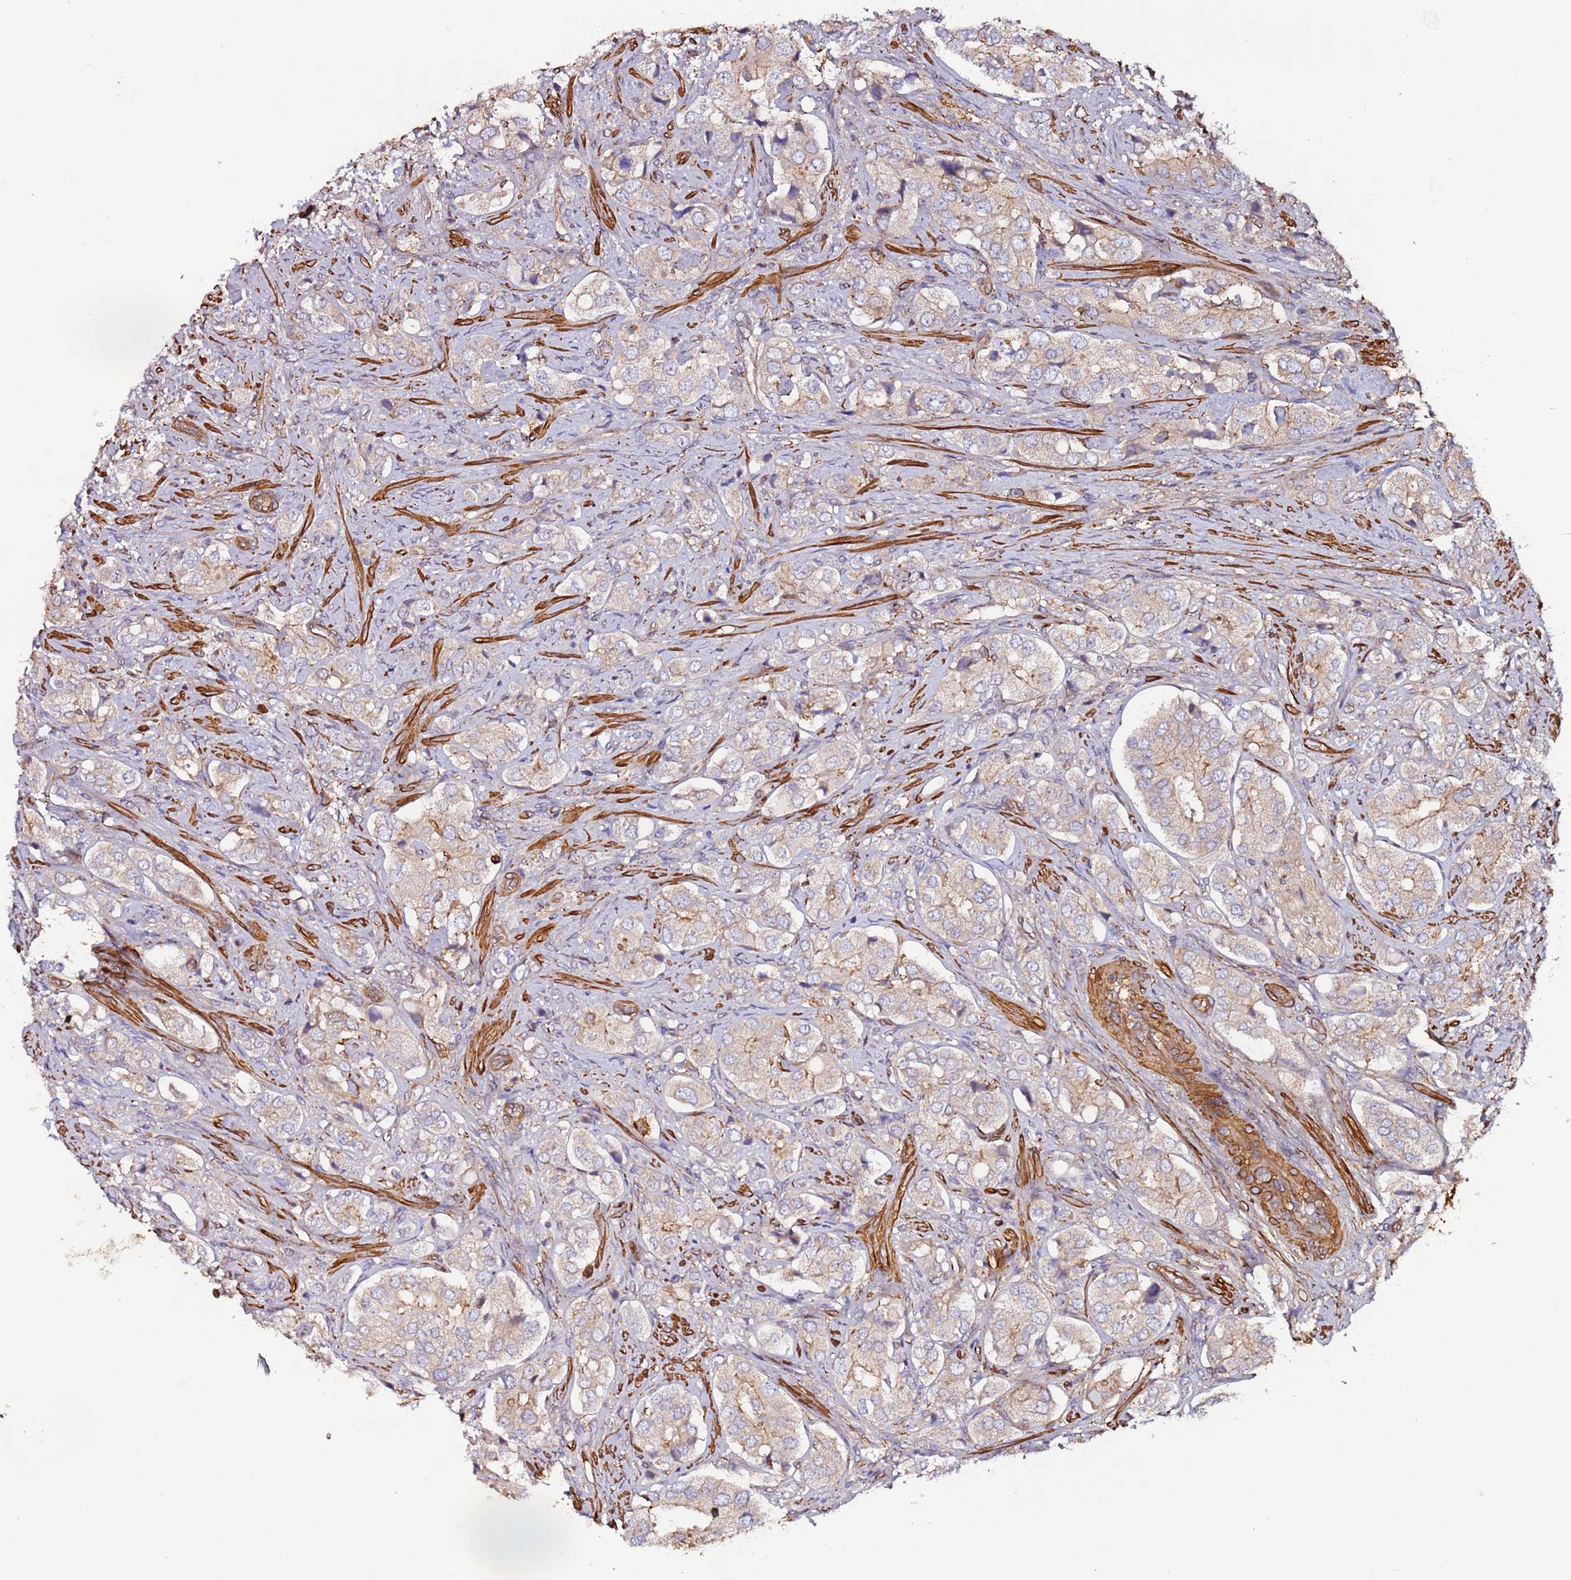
{"staining": {"intensity": "weak", "quantity": "<25%", "location": "cytoplasmic/membranous"}, "tissue": "prostate cancer", "cell_type": "Tumor cells", "image_type": "cancer", "snomed": [{"axis": "morphology", "description": "Adenocarcinoma, High grade"}, {"axis": "topography", "description": "Prostate"}], "caption": "Prostate high-grade adenocarcinoma was stained to show a protein in brown. There is no significant staining in tumor cells.", "gene": "CYP2U1", "patient": {"sex": "male", "age": 65}}